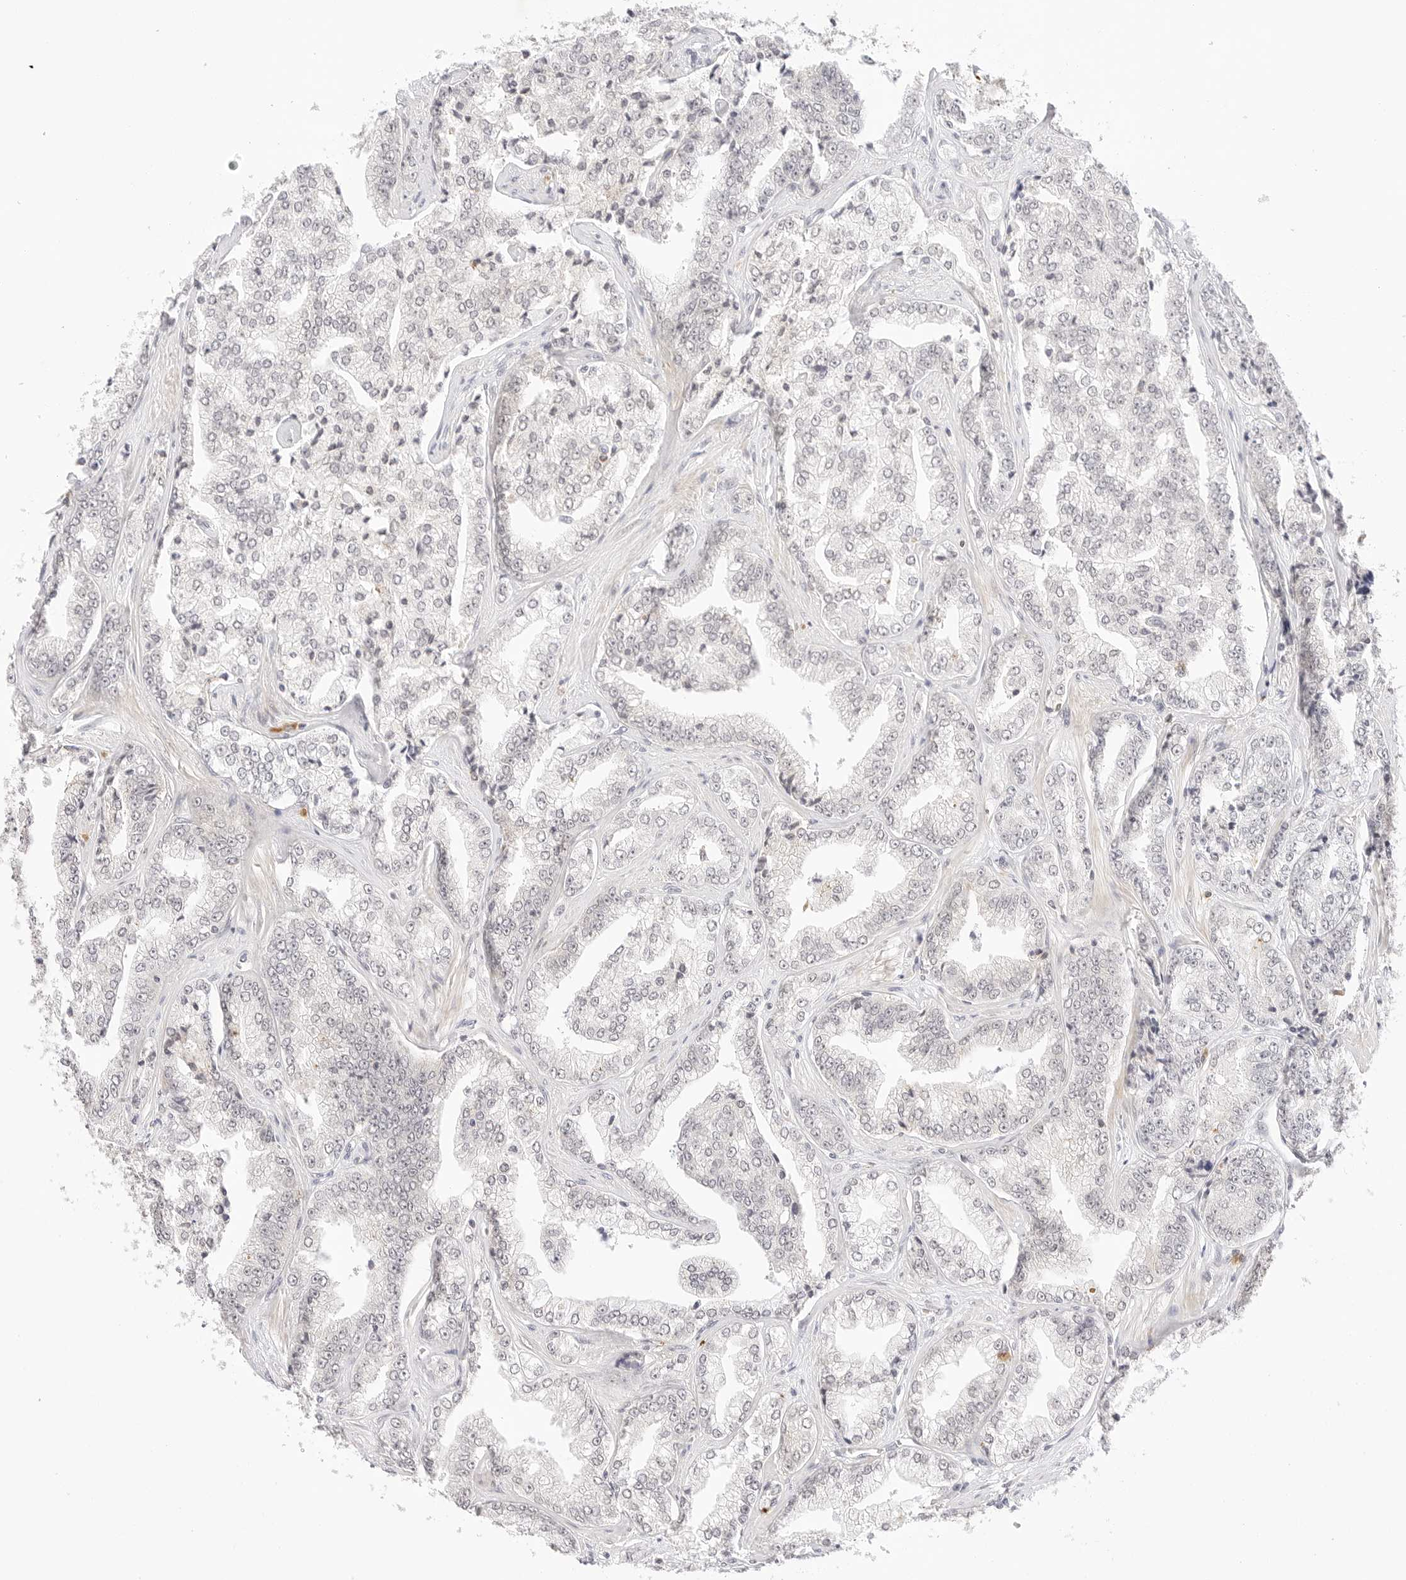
{"staining": {"intensity": "negative", "quantity": "none", "location": "none"}, "tissue": "prostate cancer", "cell_type": "Tumor cells", "image_type": "cancer", "snomed": [{"axis": "morphology", "description": "Adenocarcinoma, High grade"}, {"axis": "topography", "description": "Prostate"}], "caption": "IHC of human prostate high-grade adenocarcinoma displays no expression in tumor cells.", "gene": "XKR4", "patient": {"sex": "male", "age": 71}}